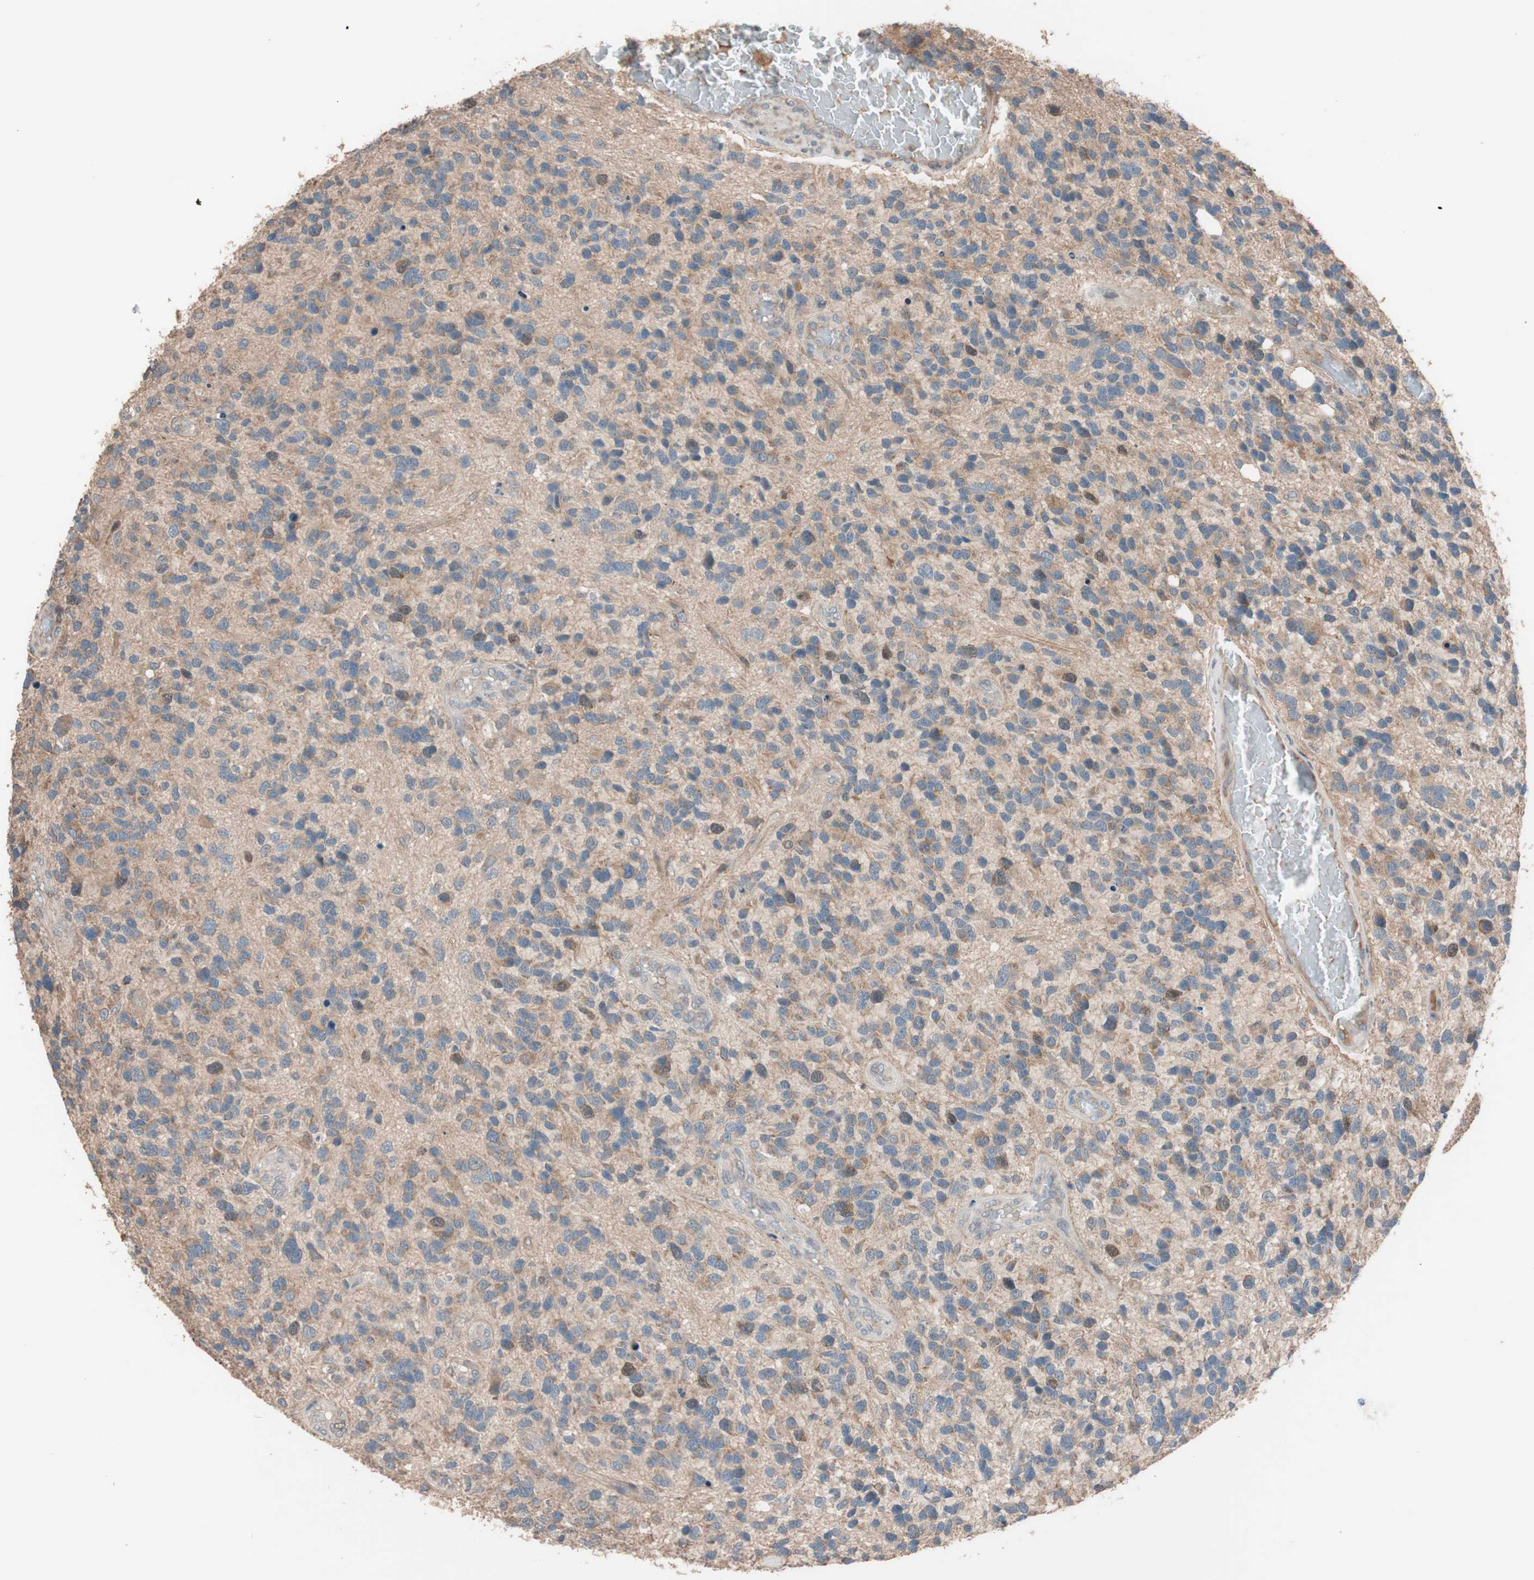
{"staining": {"intensity": "moderate", "quantity": ">75%", "location": "cytoplasmic/membranous"}, "tissue": "glioma", "cell_type": "Tumor cells", "image_type": "cancer", "snomed": [{"axis": "morphology", "description": "Glioma, malignant, High grade"}, {"axis": "topography", "description": "Brain"}], "caption": "A photomicrograph of human malignant glioma (high-grade) stained for a protein exhibits moderate cytoplasmic/membranous brown staining in tumor cells.", "gene": "SDC4", "patient": {"sex": "female", "age": 58}}